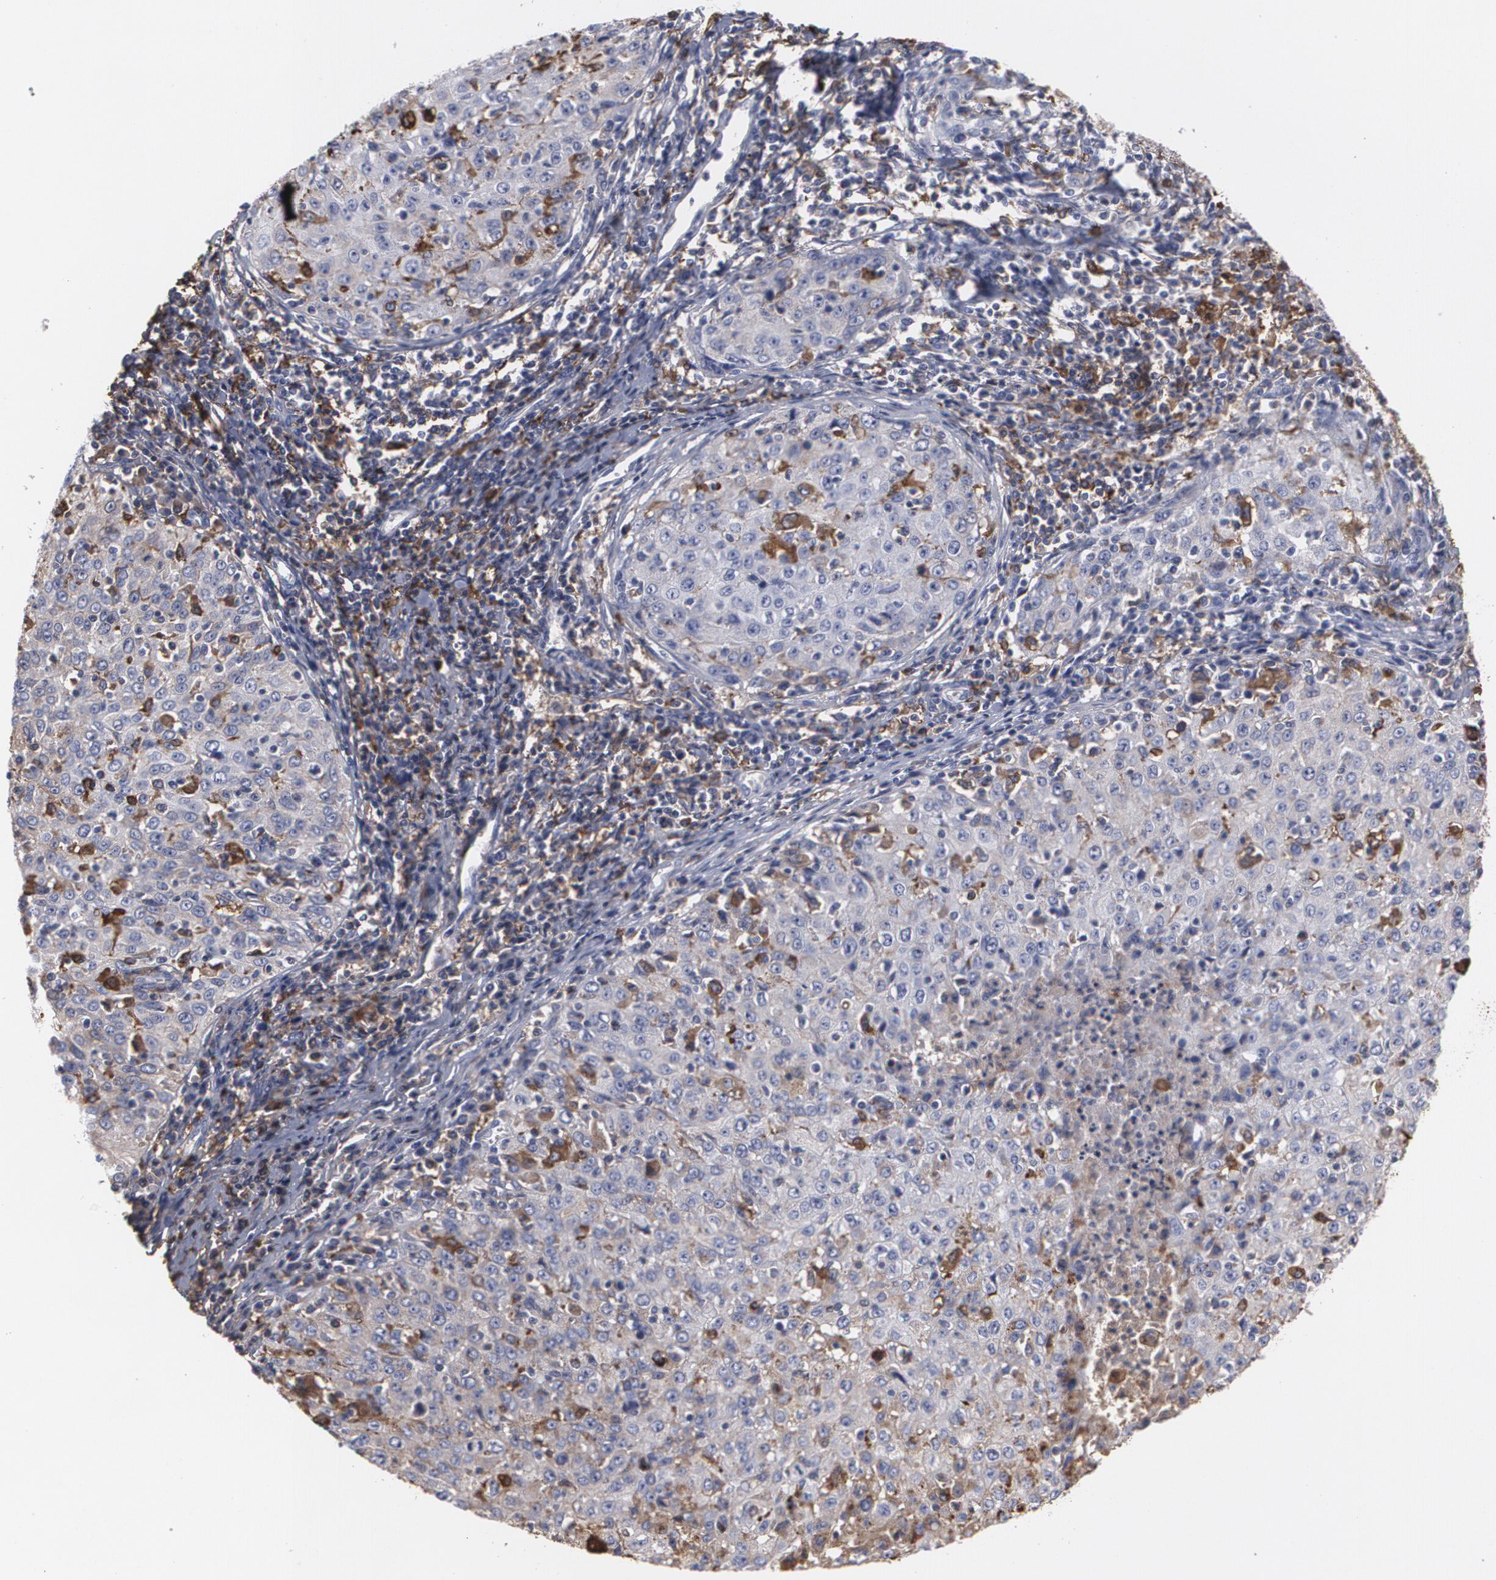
{"staining": {"intensity": "weak", "quantity": "<25%", "location": "cytoplasmic/membranous"}, "tissue": "cervical cancer", "cell_type": "Tumor cells", "image_type": "cancer", "snomed": [{"axis": "morphology", "description": "Squamous cell carcinoma, NOS"}, {"axis": "topography", "description": "Cervix"}], "caption": "This is an IHC micrograph of human cervical cancer. There is no staining in tumor cells.", "gene": "ODC1", "patient": {"sex": "female", "age": 27}}